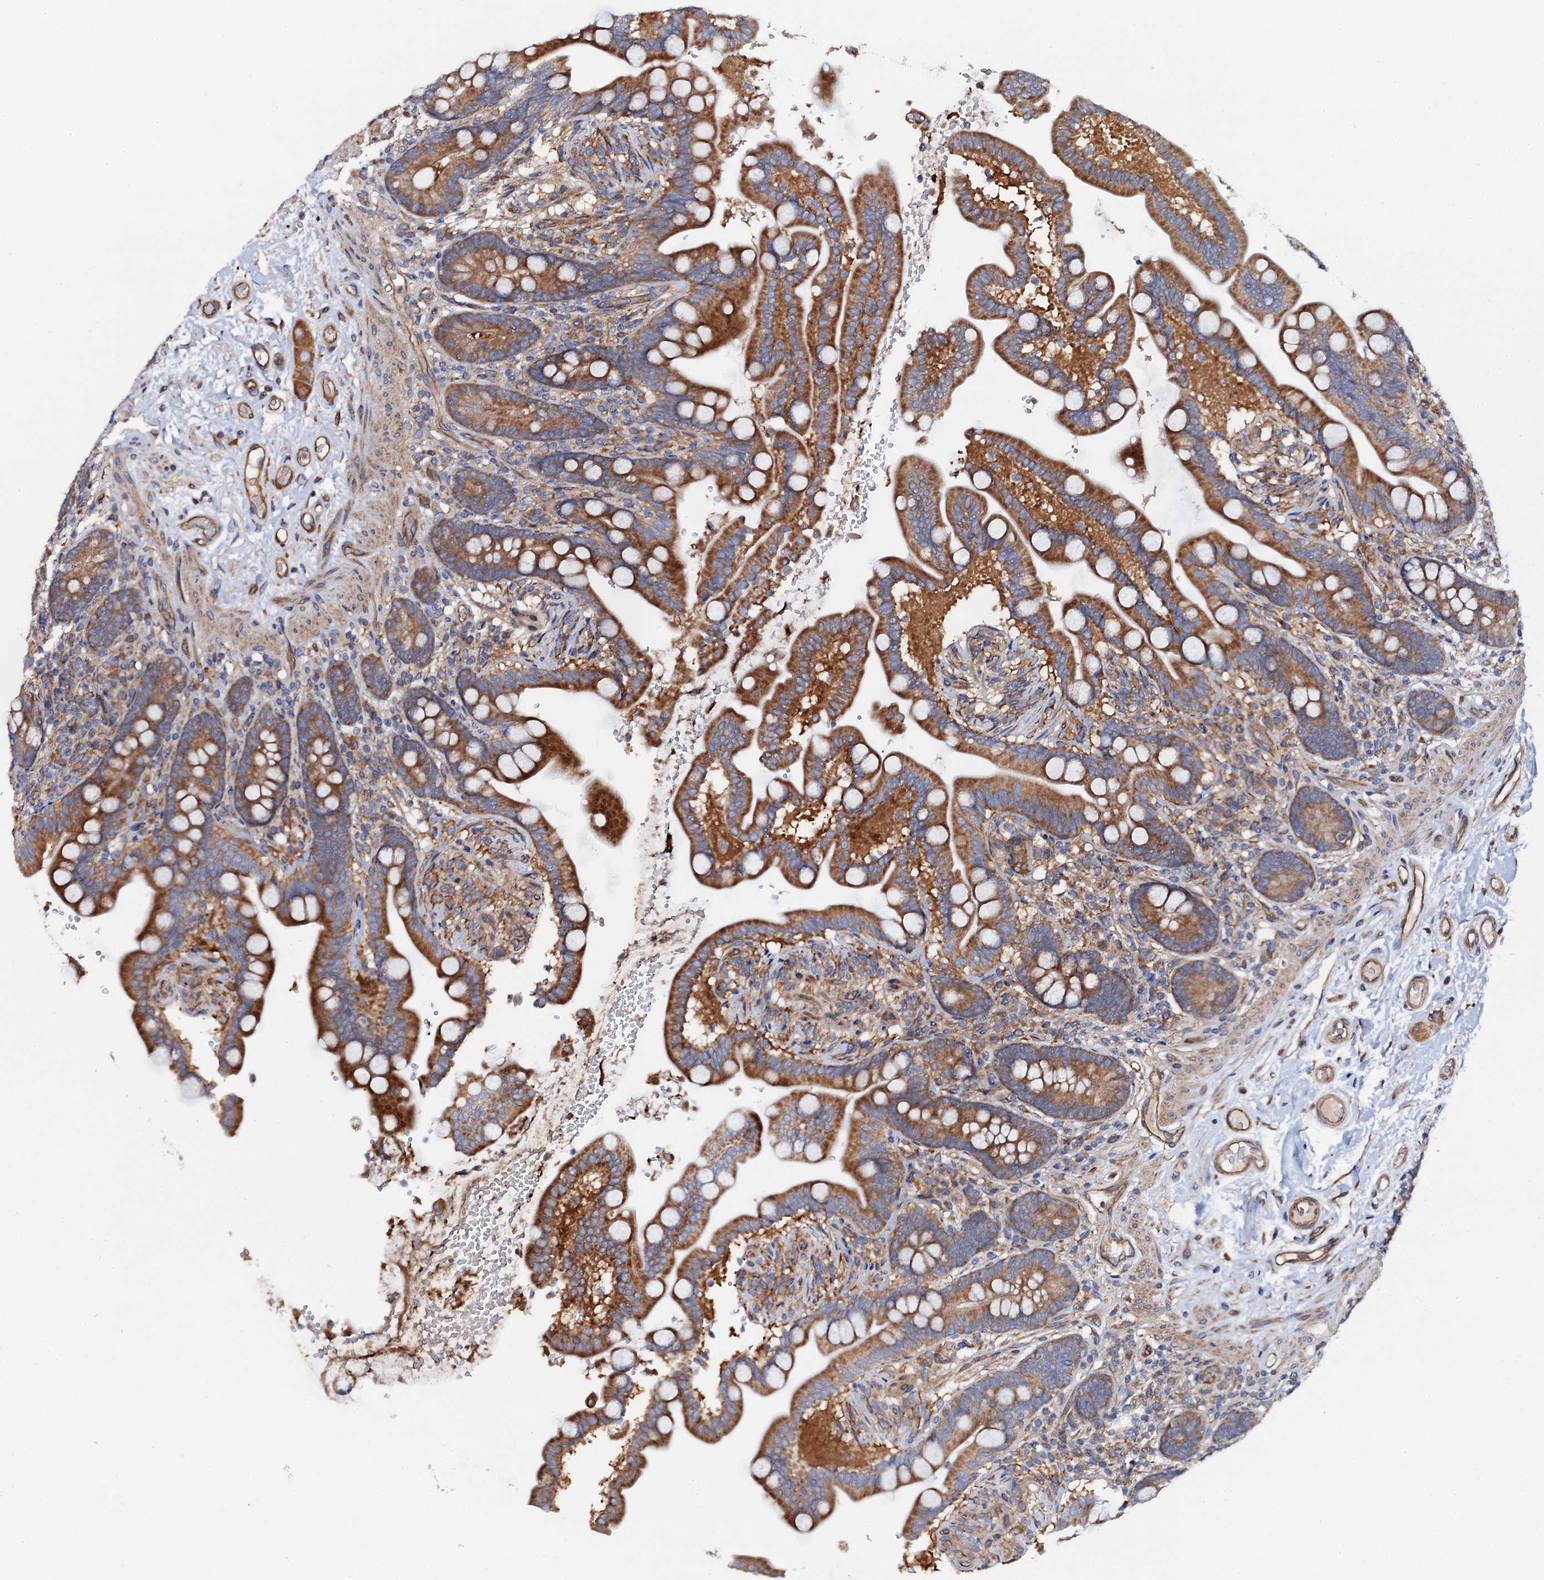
{"staining": {"intensity": "moderate", "quantity": ">75%", "location": "cytoplasmic/membranous"}, "tissue": "colon", "cell_type": "Endothelial cells", "image_type": "normal", "snomed": [{"axis": "morphology", "description": "Normal tissue, NOS"}, {"axis": "topography", "description": "Smooth muscle"}, {"axis": "topography", "description": "Colon"}], "caption": "Immunohistochemical staining of unremarkable human colon reveals medium levels of moderate cytoplasmic/membranous staining in approximately >75% of endothelial cells.", "gene": "MRPL48", "patient": {"sex": "male", "age": 73}}